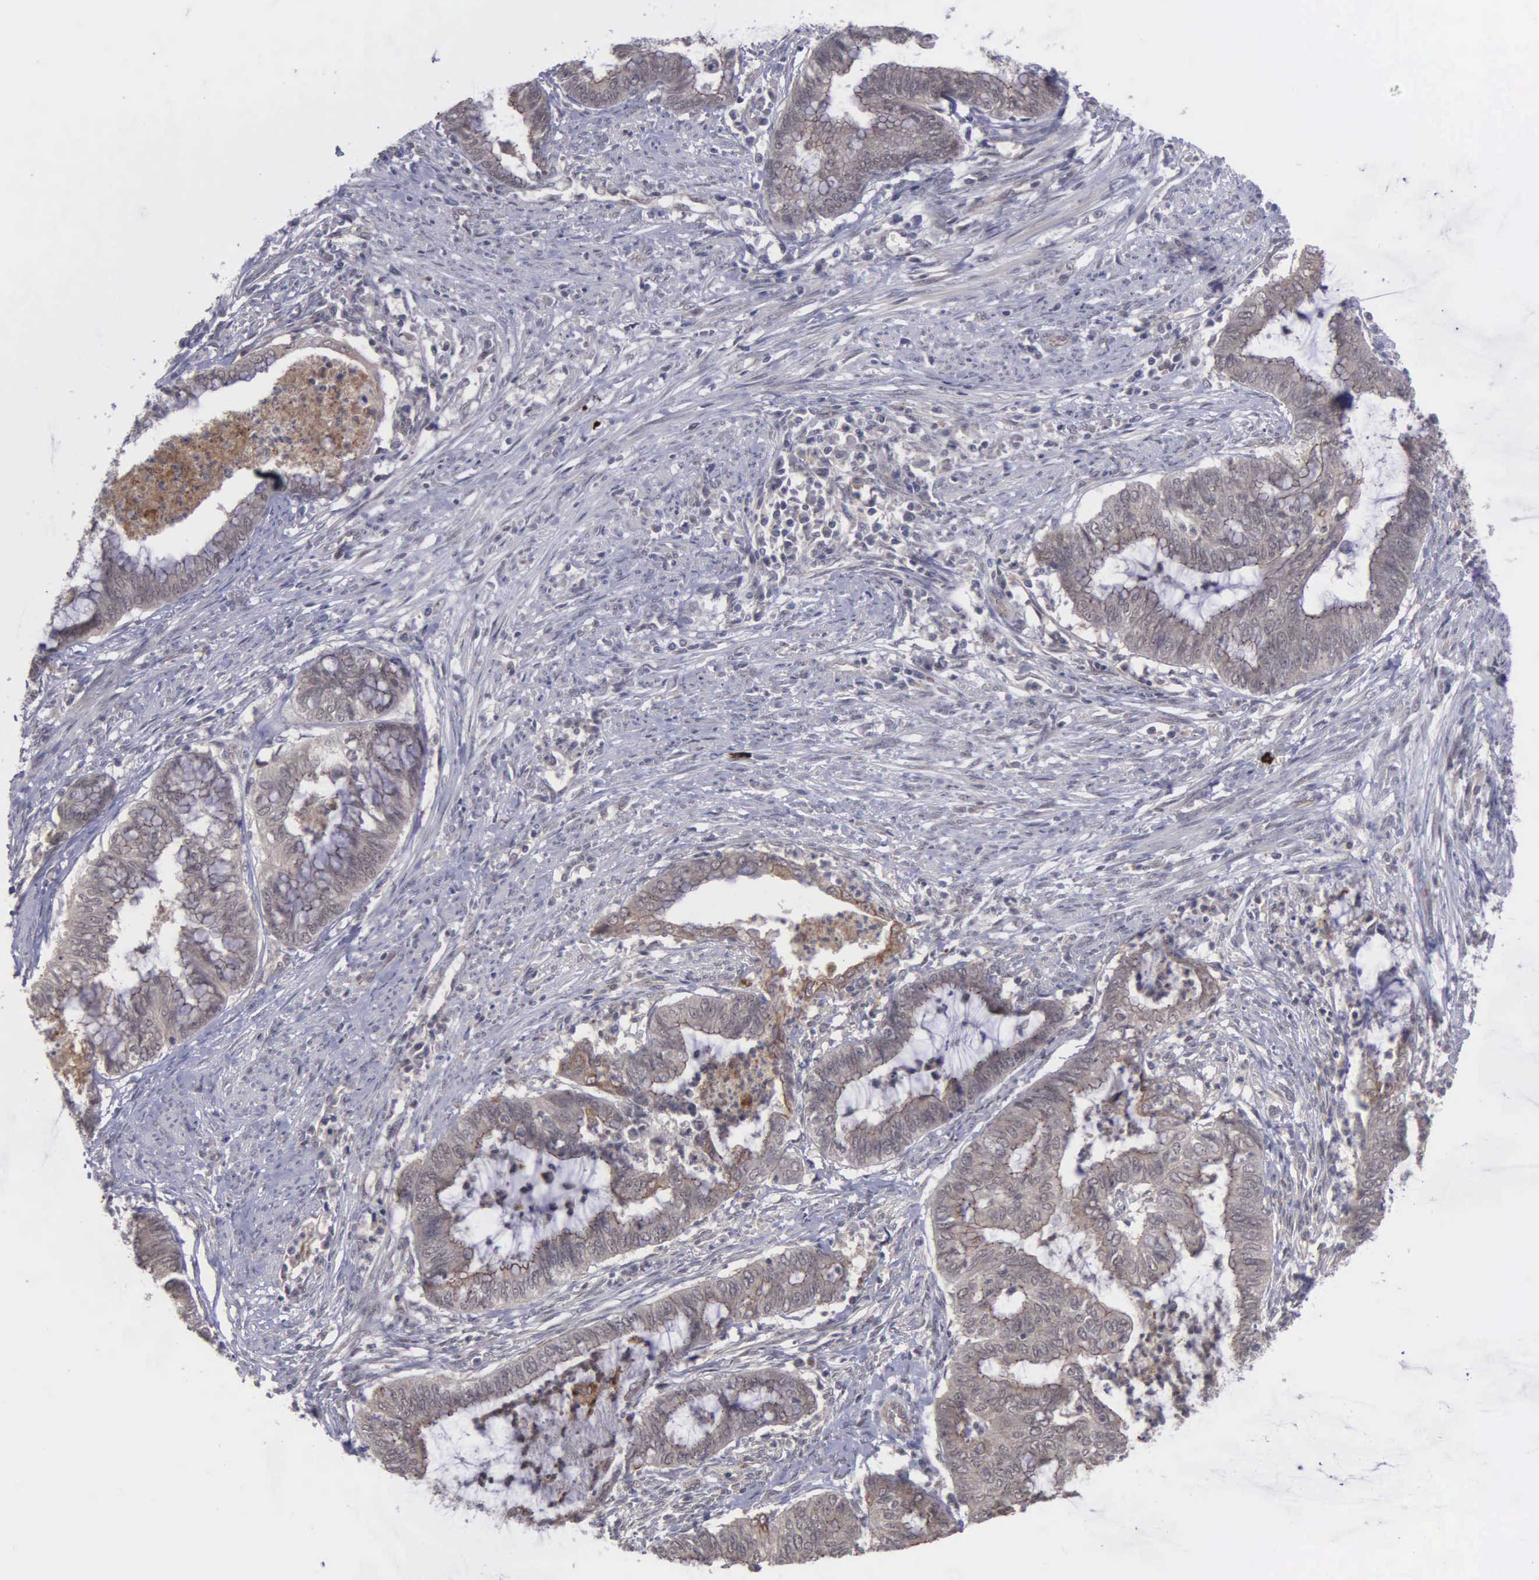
{"staining": {"intensity": "weak", "quantity": ">75%", "location": "cytoplasmic/membranous"}, "tissue": "endometrial cancer", "cell_type": "Tumor cells", "image_type": "cancer", "snomed": [{"axis": "morphology", "description": "Necrosis, NOS"}, {"axis": "morphology", "description": "Adenocarcinoma, NOS"}, {"axis": "topography", "description": "Endometrium"}], "caption": "A brown stain shows weak cytoplasmic/membranous positivity of a protein in human adenocarcinoma (endometrial) tumor cells.", "gene": "MAP3K9", "patient": {"sex": "female", "age": 79}}